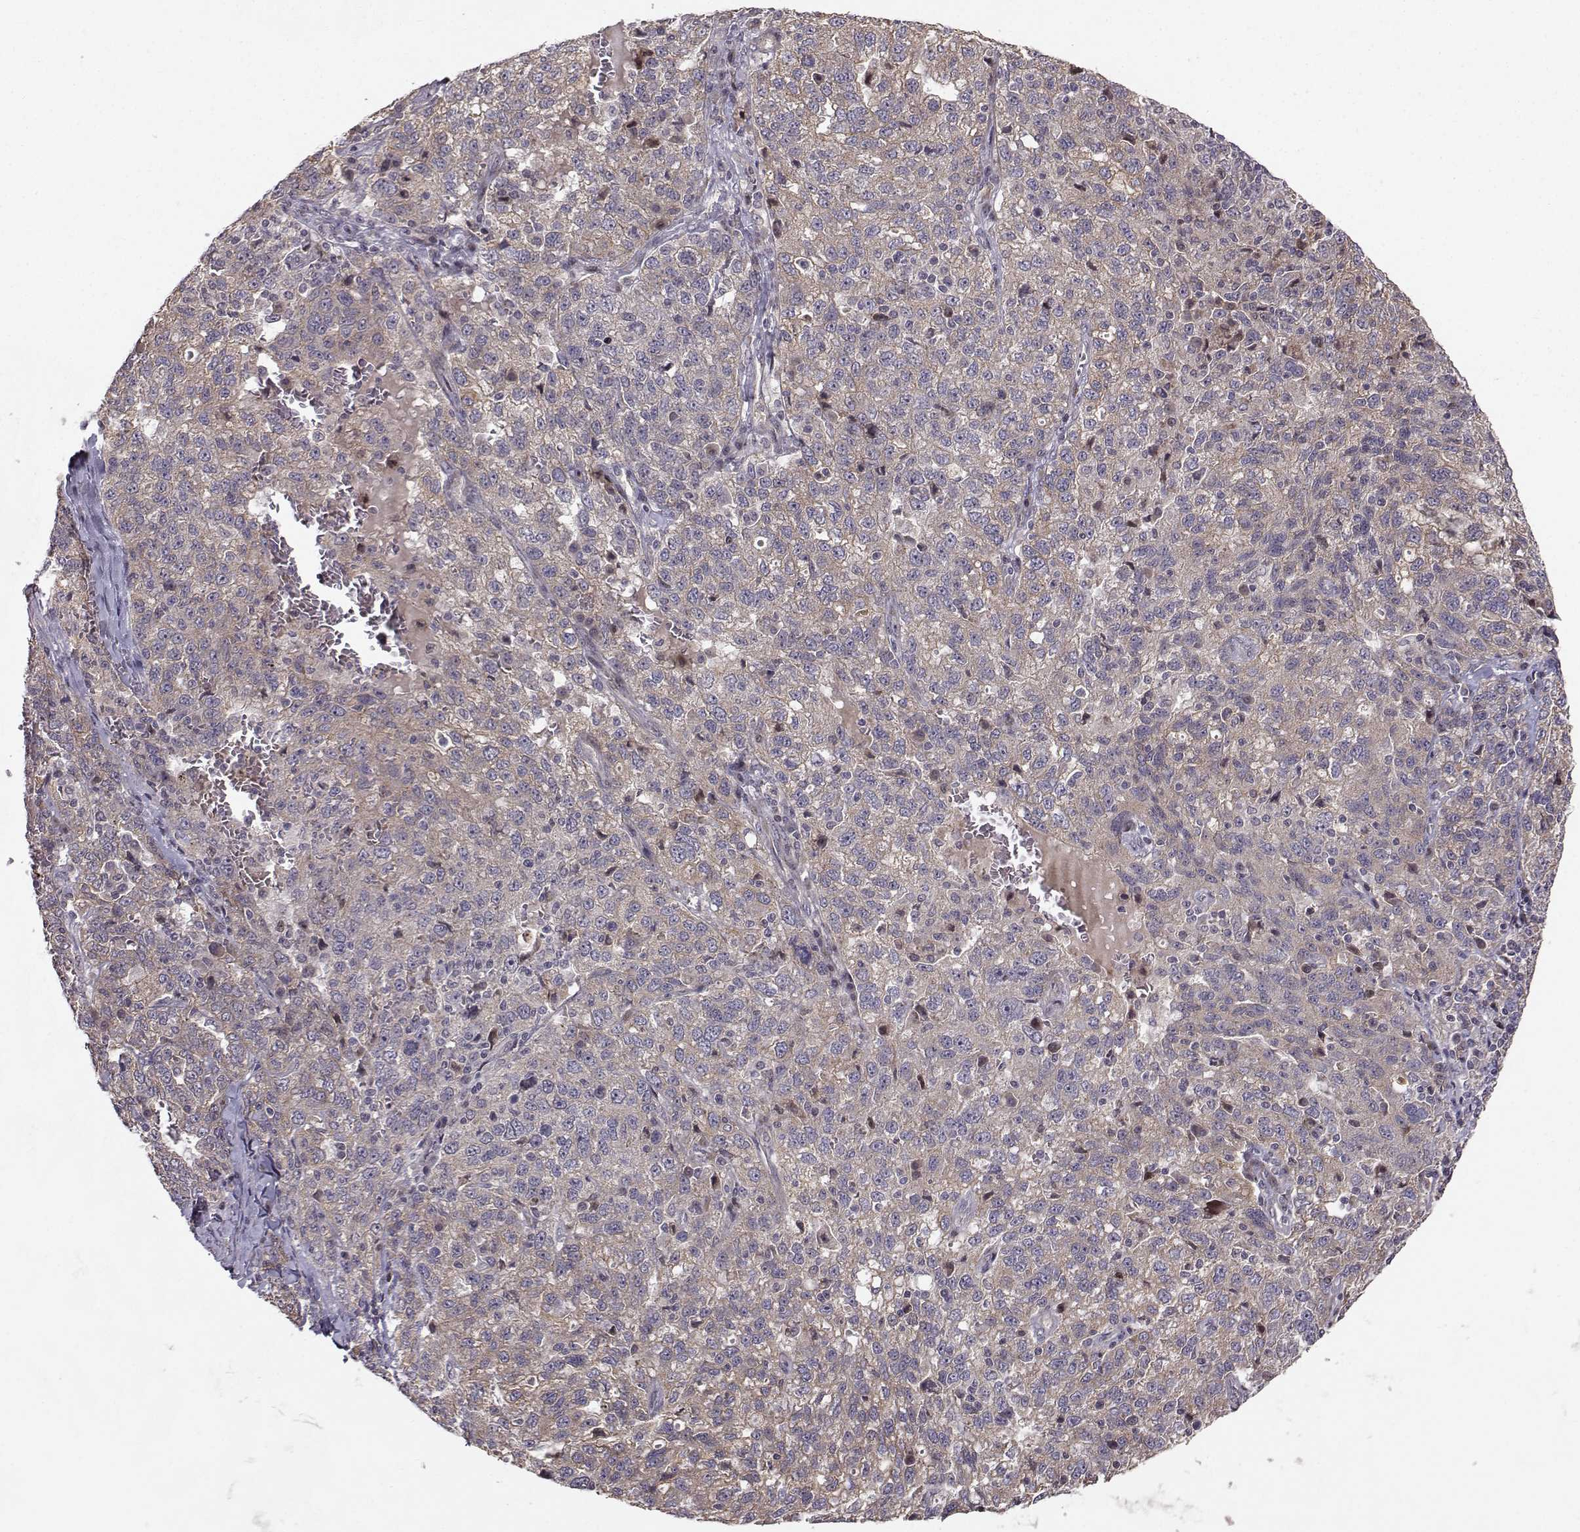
{"staining": {"intensity": "weak", "quantity": "25%-75%", "location": "cytoplasmic/membranous"}, "tissue": "ovarian cancer", "cell_type": "Tumor cells", "image_type": "cancer", "snomed": [{"axis": "morphology", "description": "Cystadenocarcinoma, serous, NOS"}, {"axis": "topography", "description": "Ovary"}], "caption": "Approximately 25%-75% of tumor cells in human ovarian serous cystadenocarcinoma reveal weak cytoplasmic/membranous protein positivity as visualized by brown immunohistochemical staining.", "gene": "APC", "patient": {"sex": "female", "age": 71}}